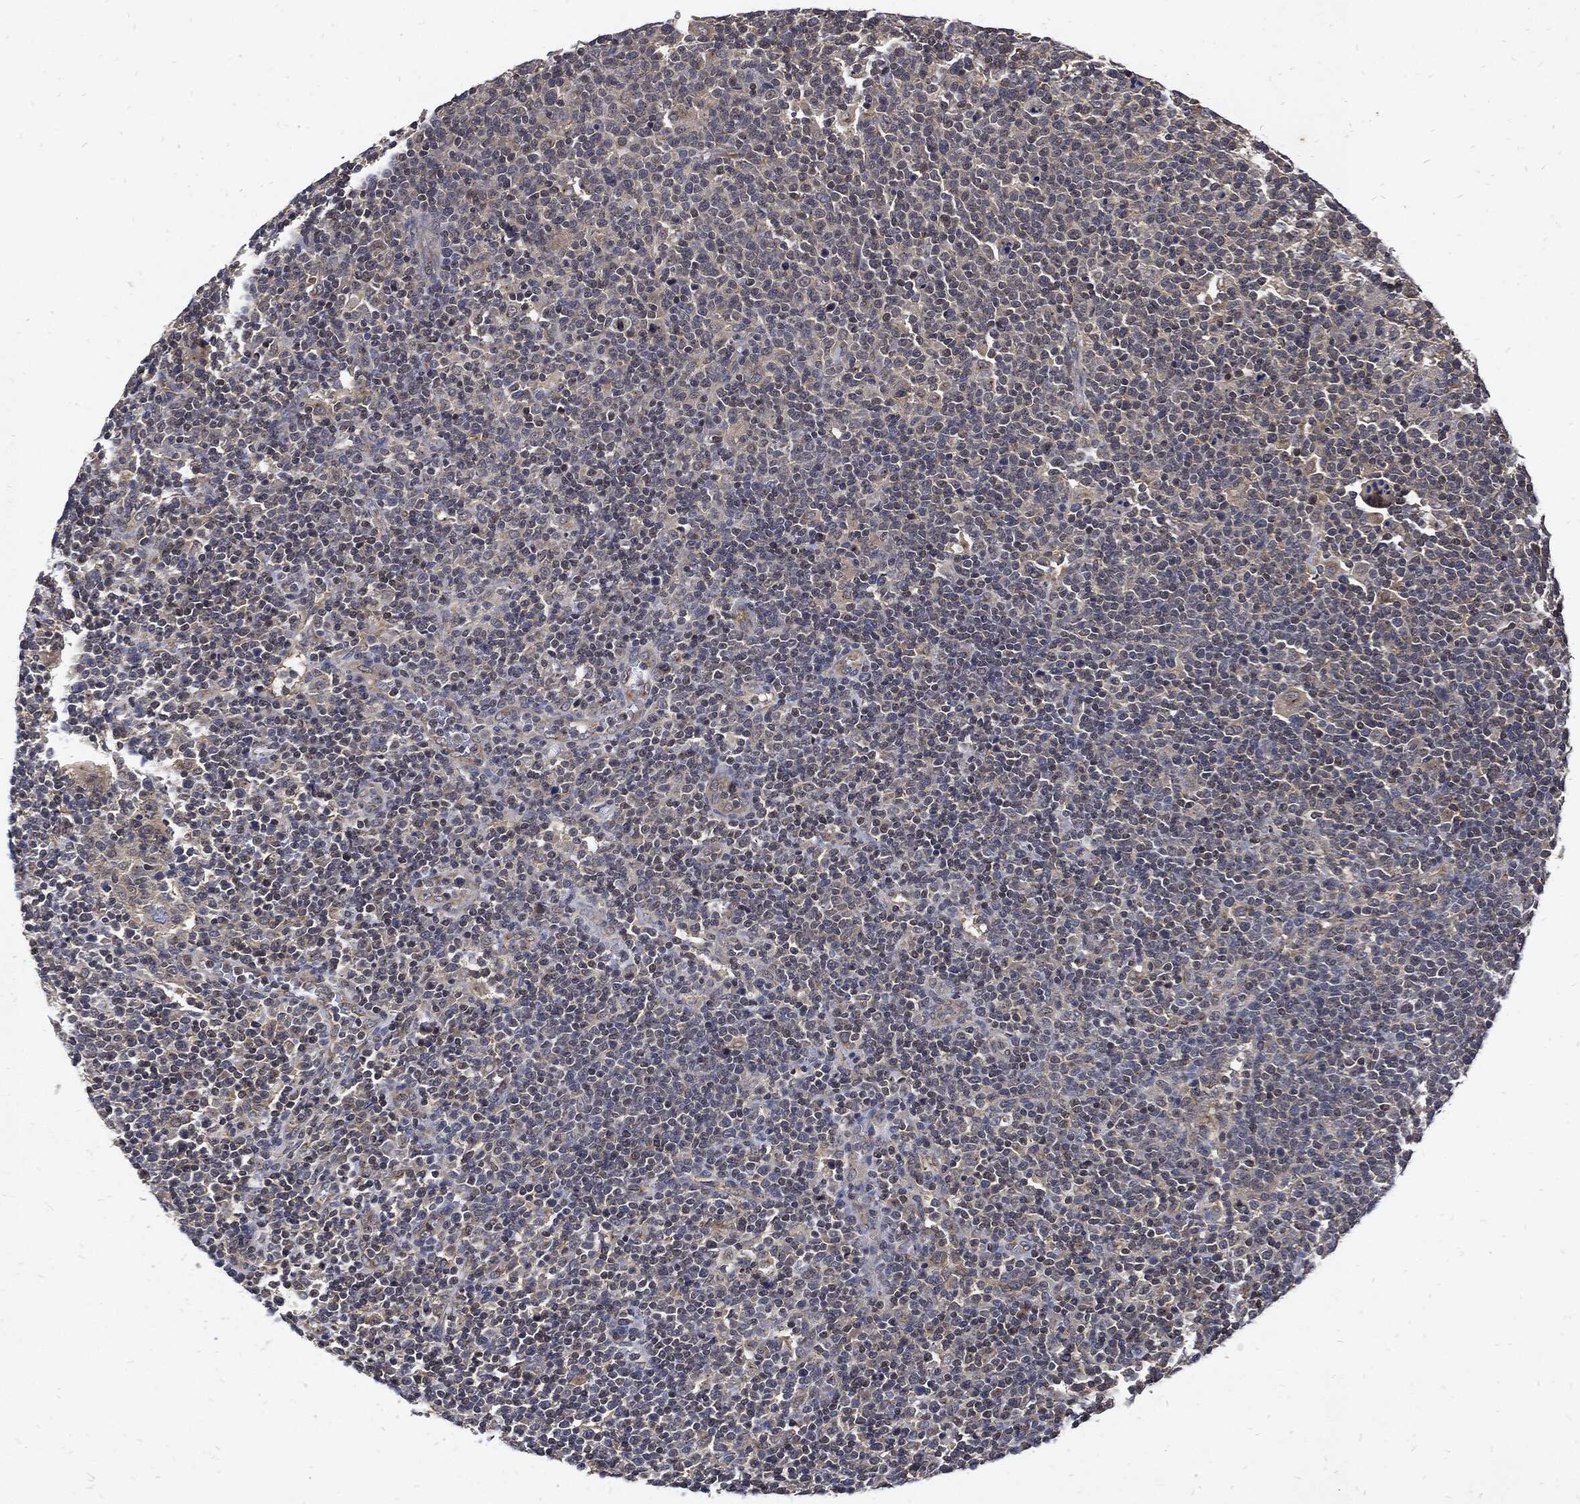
{"staining": {"intensity": "negative", "quantity": "none", "location": "none"}, "tissue": "lymphoma", "cell_type": "Tumor cells", "image_type": "cancer", "snomed": [{"axis": "morphology", "description": "Malignant lymphoma, non-Hodgkin's type, High grade"}, {"axis": "topography", "description": "Lymph node"}], "caption": "An immunohistochemistry (IHC) image of lymphoma is shown. There is no staining in tumor cells of lymphoma.", "gene": "DCTN1", "patient": {"sex": "male", "age": 61}}